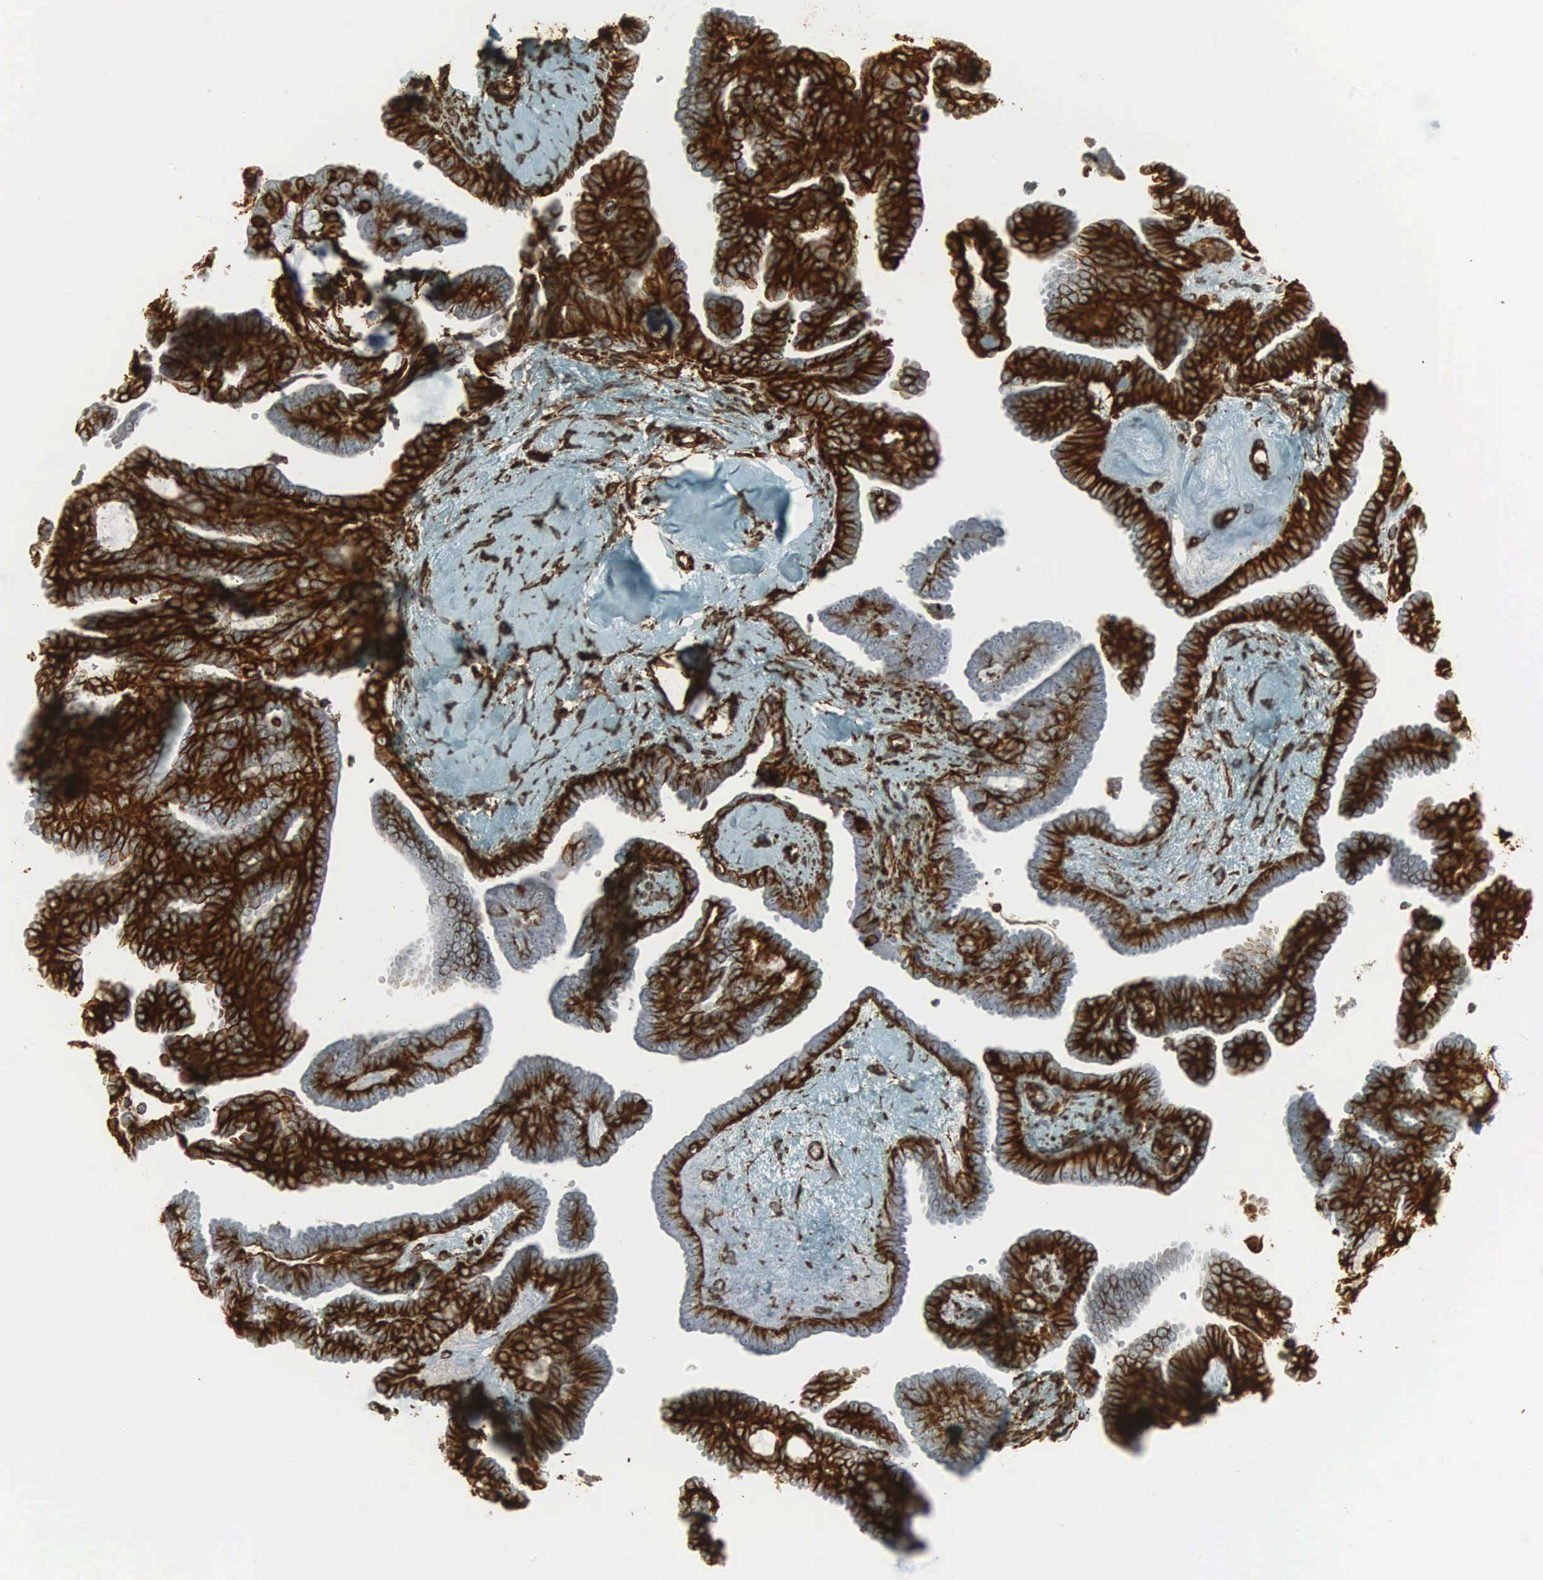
{"staining": {"intensity": "moderate", "quantity": "25%-75%", "location": "cytoplasmic/membranous"}, "tissue": "ovarian cancer", "cell_type": "Tumor cells", "image_type": "cancer", "snomed": [{"axis": "morphology", "description": "Cystadenocarcinoma, serous, NOS"}, {"axis": "topography", "description": "Ovary"}], "caption": "Immunohistochemistry histopathology image of serous cystadenocarcinoma (ovarian) stained for a protein (brown), which exhibits medium levels of moderate cytoplasmic/membranous expression in approximately 25%-75% of tumor cells.", "gene": "VIM", "patient": {"sex": "female", "age": 71}}